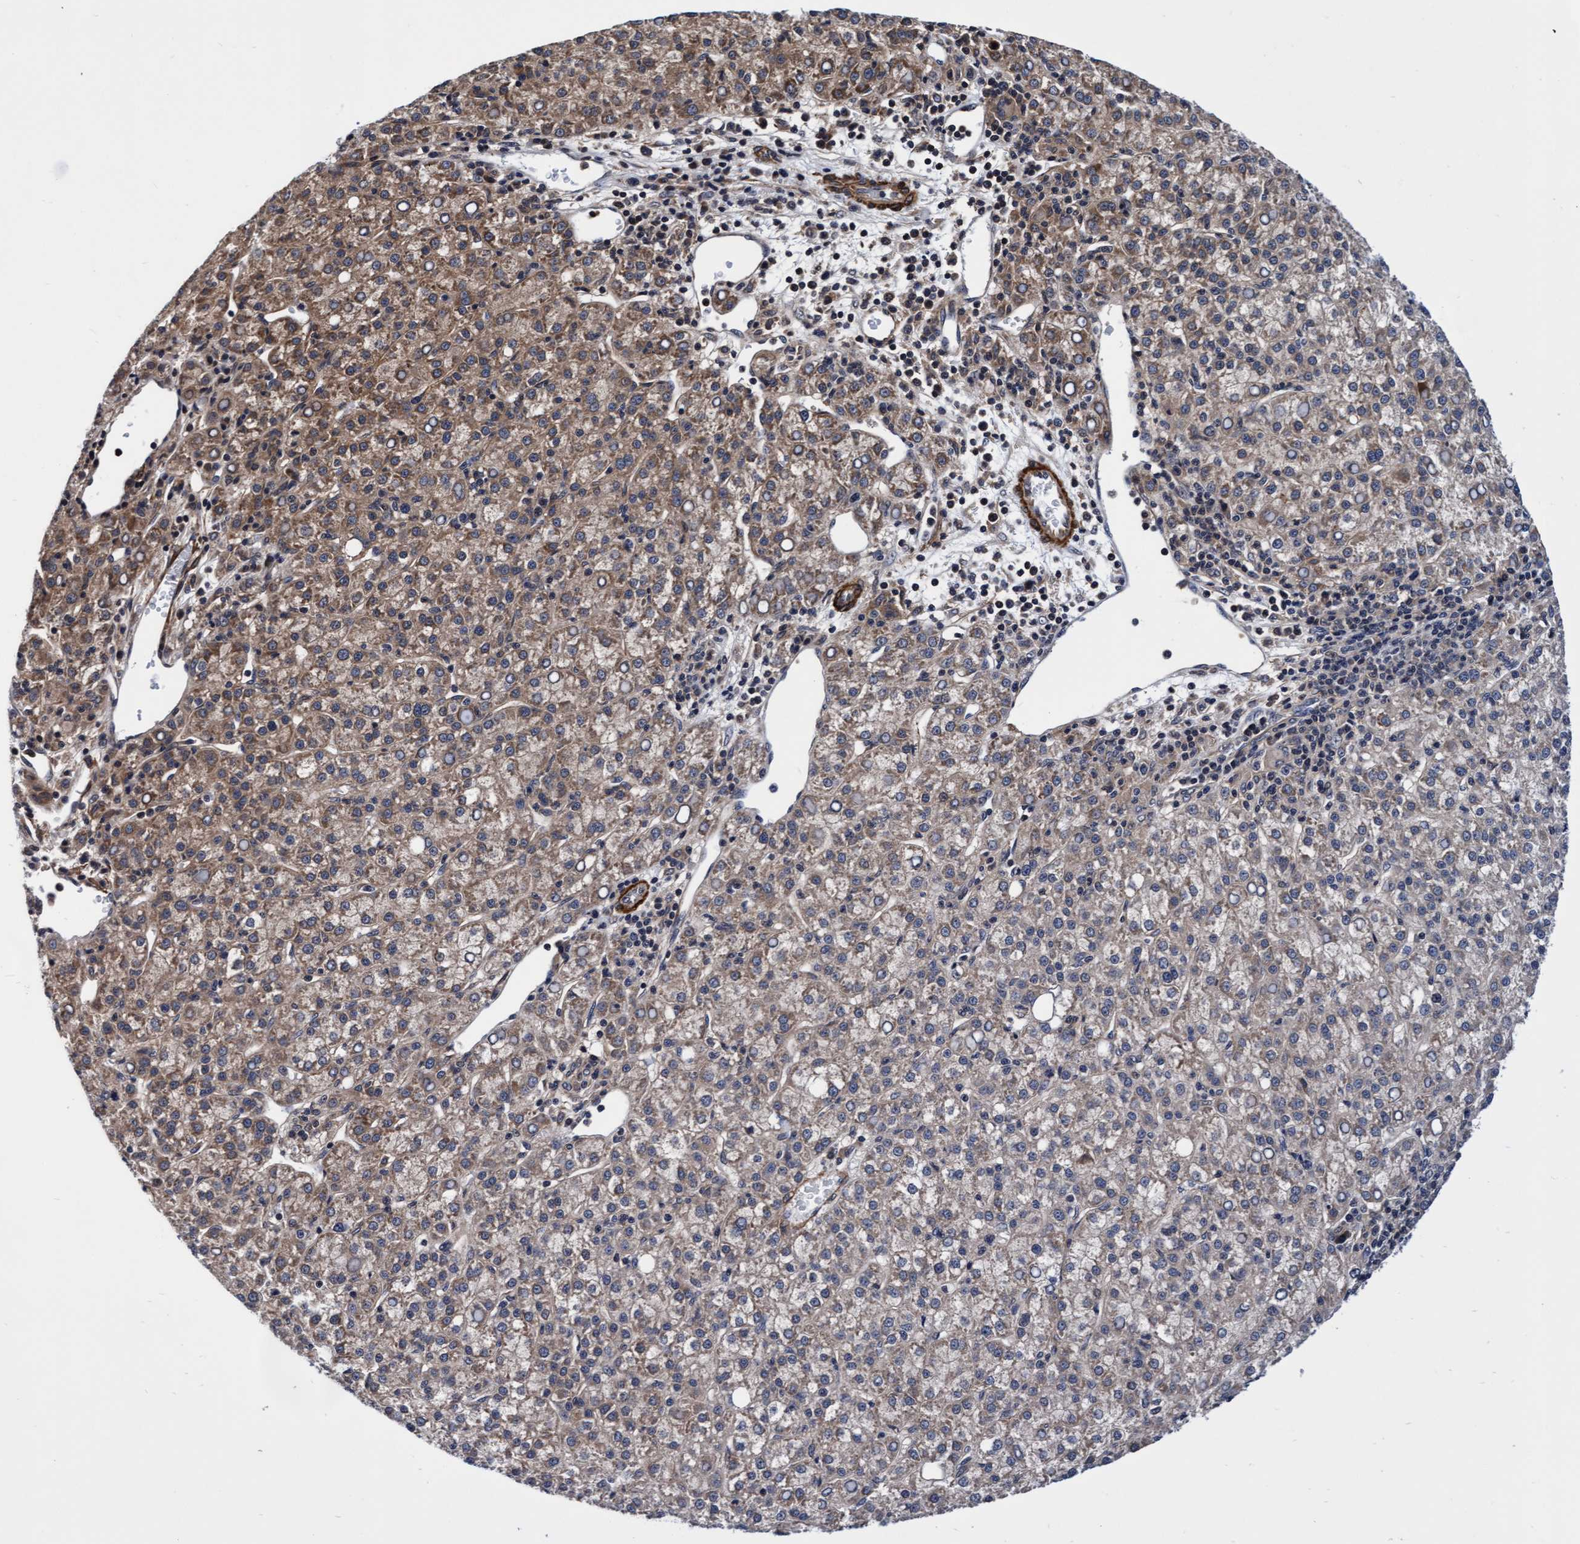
{"staining": {"intensity": "moderate", "quantity": "<25%", "location": "cytoplasmic/membranous"}, "tissue": "liver cancer", "cell_type": "Tumor cells", "image_type": "cancer", "snomed": [{"axis": "morphology", "description": "Carcinoma, Hepatocellular, NOS"}, {"axis": "topography", "description": "Liver"}], "caption": "Human hepatocellular carcinoma (liver) stained with a protein marker shows moderate staining in tumor cells.", "gene": "EFCAB13", "patient": {"sex": "female", "age": 58}}